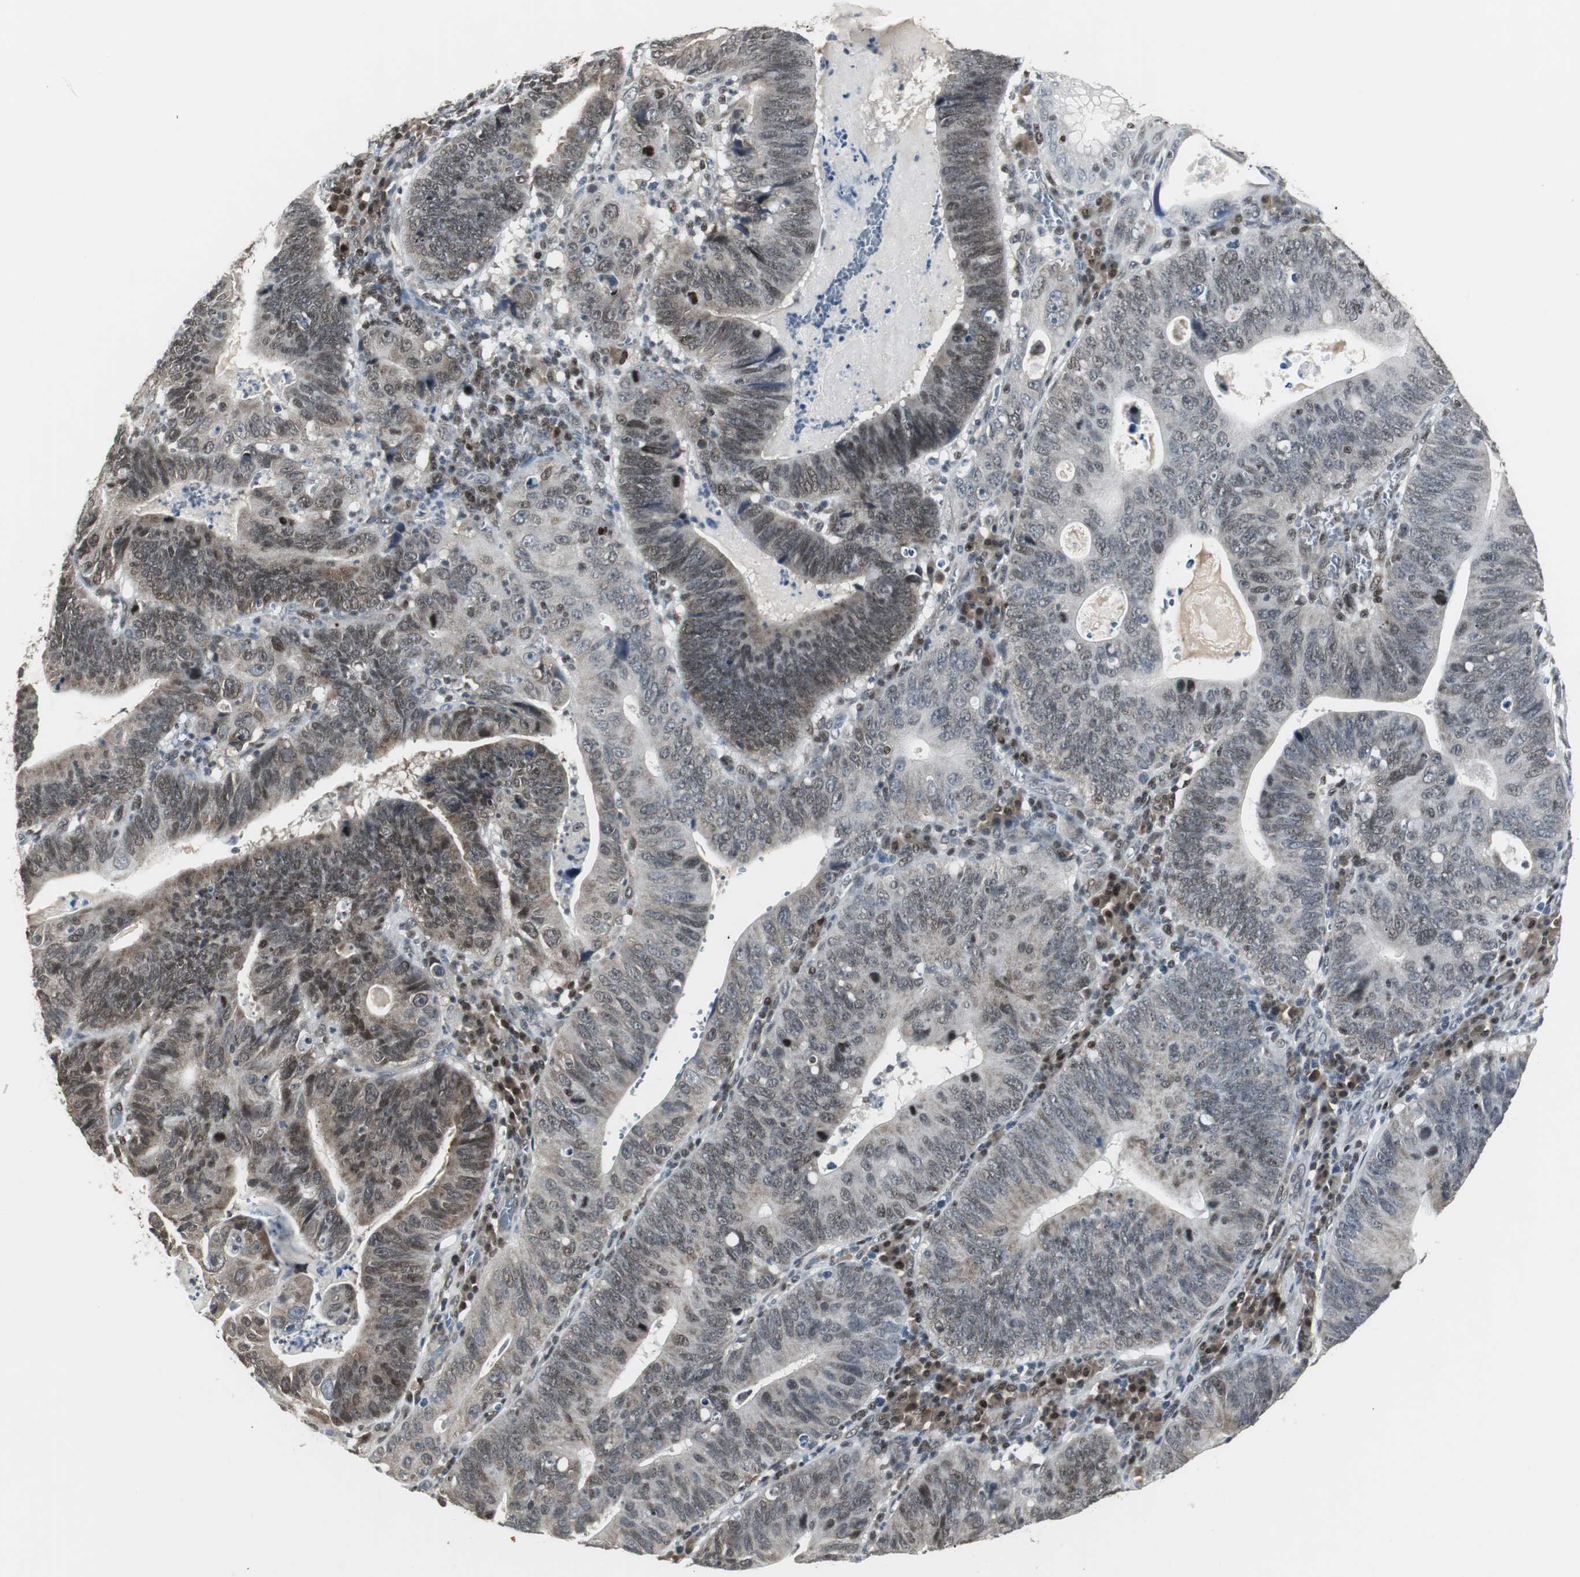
{"staining": {"intensity": "weak", "quantity": "25%-75%", "location": "cytoplasmic/membranous,nuclear"}, "tissue": "stomach cancer", "cell_type": "Tumor cells", "image_type": "cancer", "snomed": [{"axis": "morphology", "description": "Adenocarcinoma, NOS"}, {"axis": "topography", "description": "Stomach"}], "caption": "A brown stain highlights weak cytoplasmic/membranous and nuclear staining of a protein in human adenocarcinoma (stomach) tumor cells.", "gene": "MPG", "patient": {"sex": "male", "age": 59}}